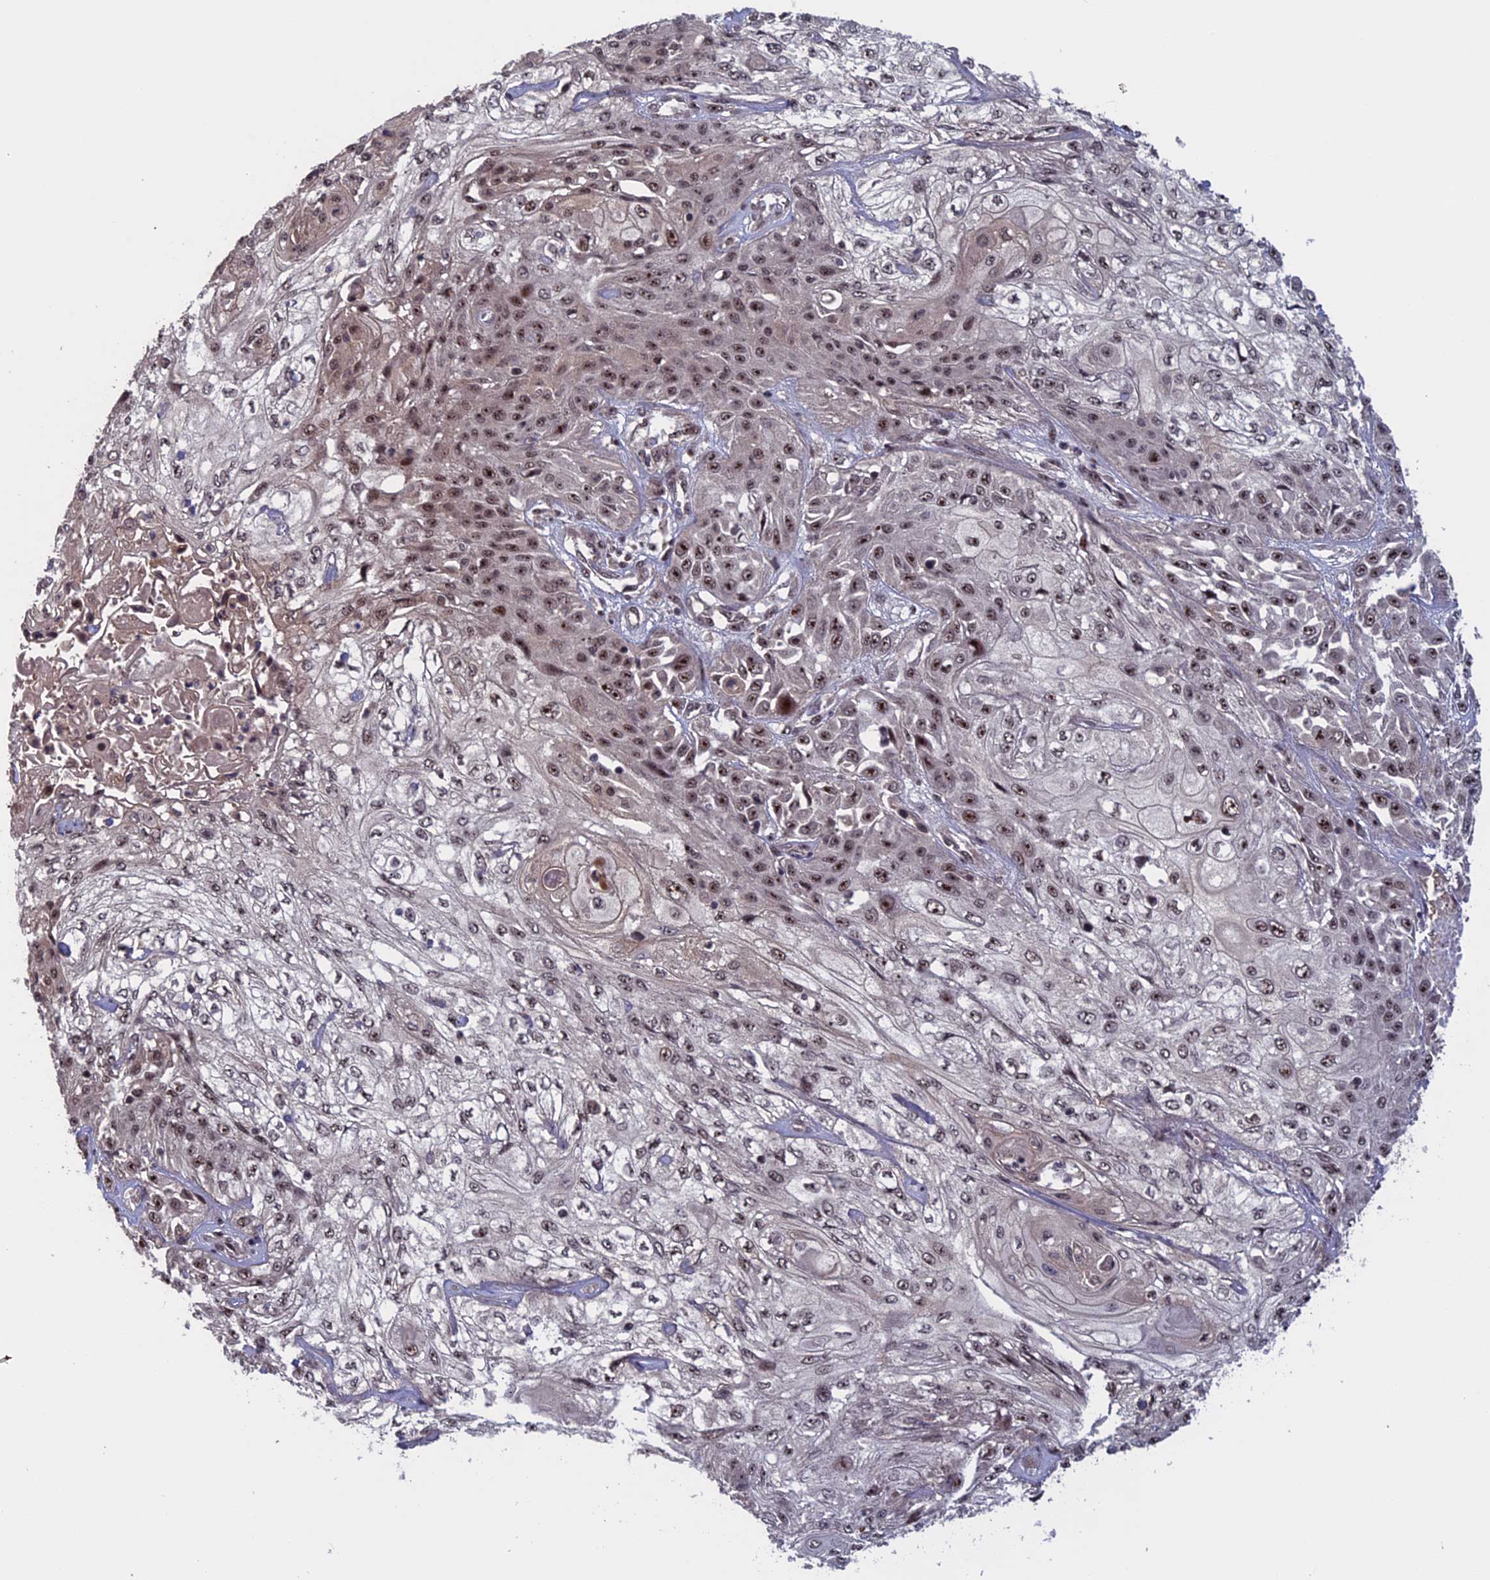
{"staining": {"intensity": "moderate", "quantity": "<25%", "location": "nuclear"}, "tissue": "skin cancer", "cell_type": "Tumor cells", "image_type": "cancer", "snomed": [{"axis": "morphology", "description": "Squamous cell carcinoma, NOS"}, {"axis": "morphology", "description": "Squamous cell carcinoma, metastatic, NOS"}, {"axis": "topography", "description": "Skin"}, {"axis": "topography", "description": "Lymph node"}], "caption": "Immunohistochemical staining of human skin cancer (metastatic squamous cell carcinoma) reveals moderate nuclear protein staining in about <25% of tumor cells. The protein of interest is stained brown, and the nuclei are stained in blue (DAB (3,3'-diaminobenzidine) IHC with brightfield microscopy, high magnification).", "gene": "CACTIN", "patient": {"sex": "male", "age": 75}}